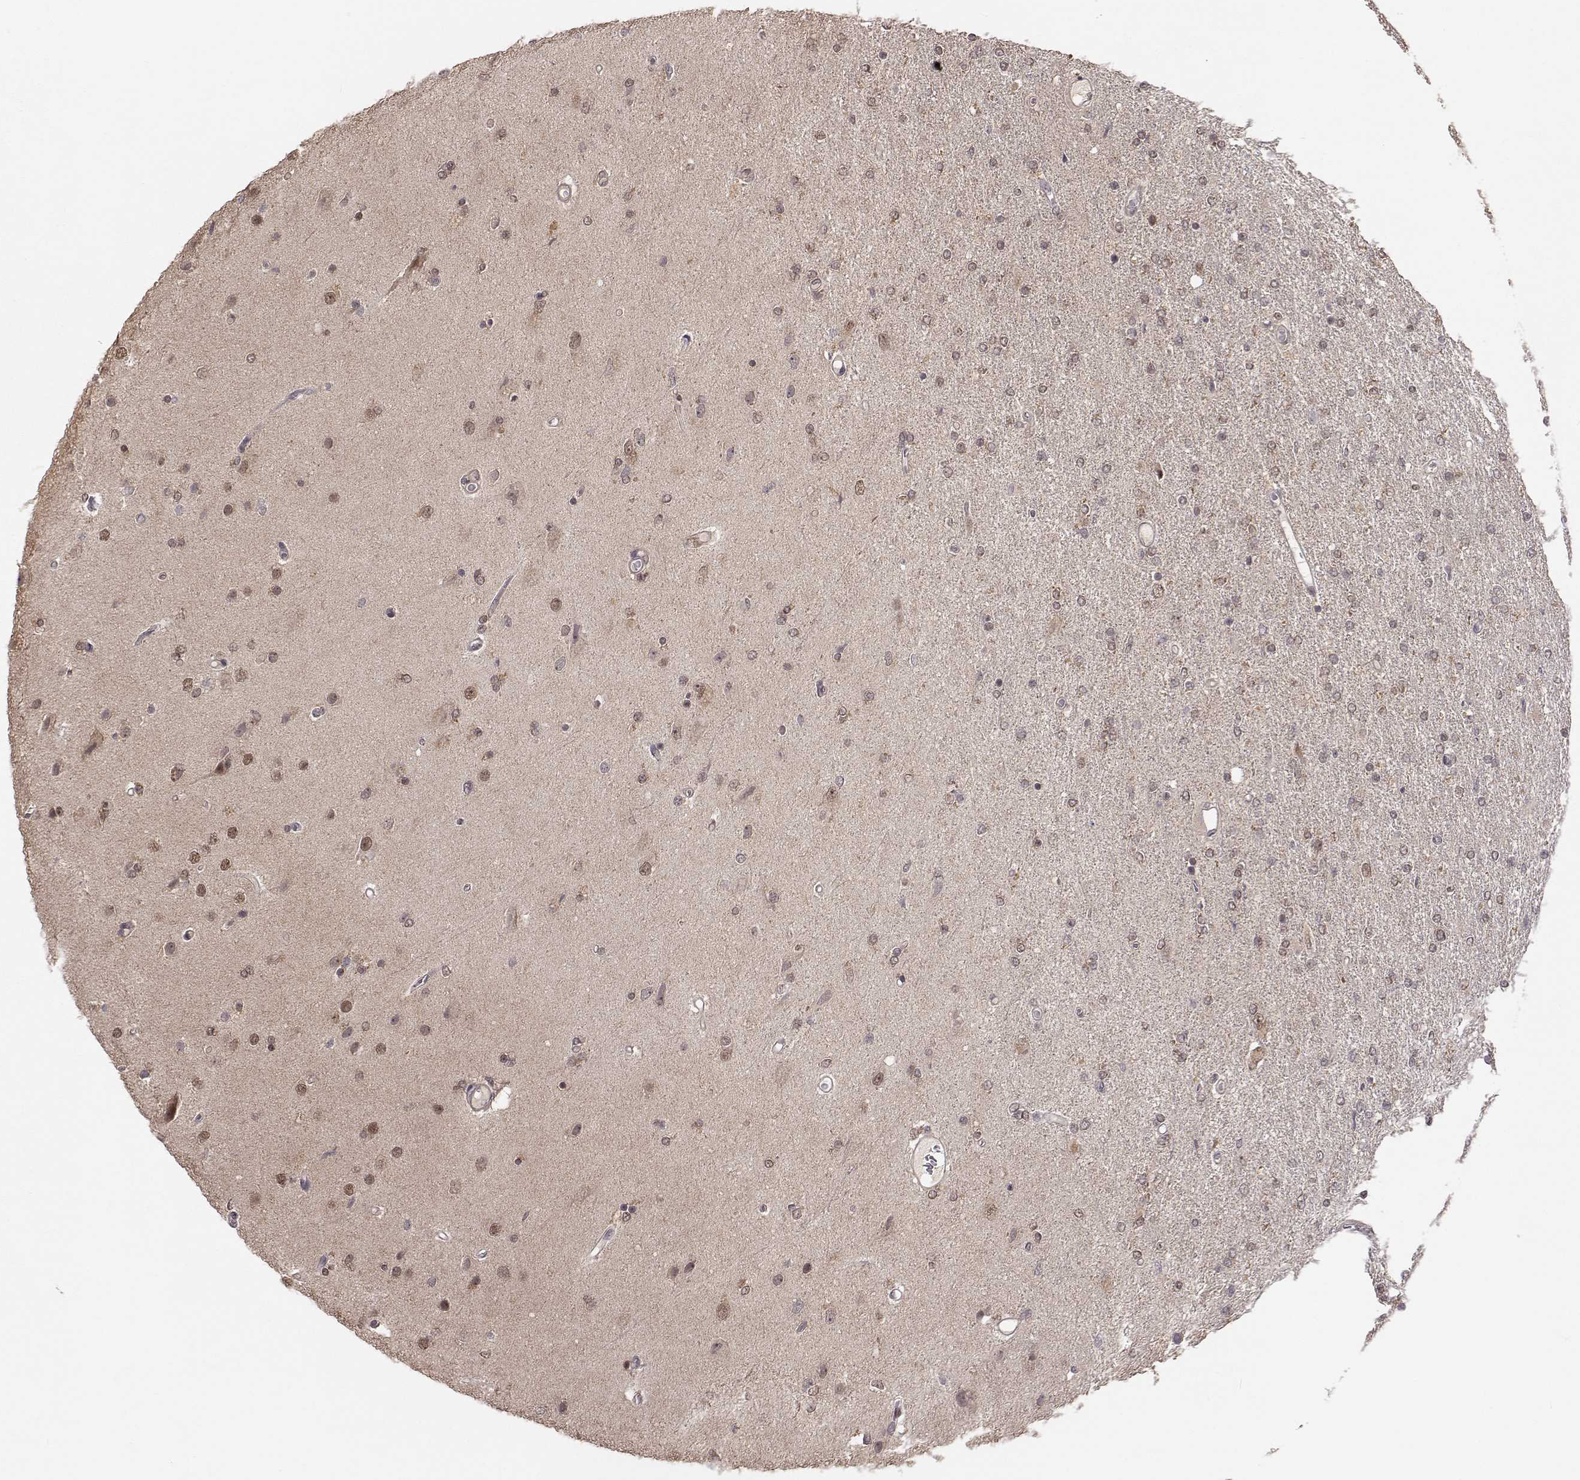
{"staining": {"intensity": "weak", "quantity": "25%-75%", "location": "cytoplasmic/membranous"}, "tissue": "glioma", "cell_type": "Tumor cells", "image_type": "cancer", "snomed": [{"axis": "morphology", "description": "Glioma, malignant, High grade"}, {"axis": "topography", "description": "Cerebral cortex"}], "caption": "Immunohistochemistry (IHC) photomicrograph of neoplastic tissue: human glioma stained using immunohistochemistry reveals low levels of weak protein expression localized specifically in the cytoplasmic/membranous of tumor cells, appearing as a cytoplasmic/membranous brown color.", "gene": "PLEKHG3", "patient": {"sex": "male", "age": 70}}